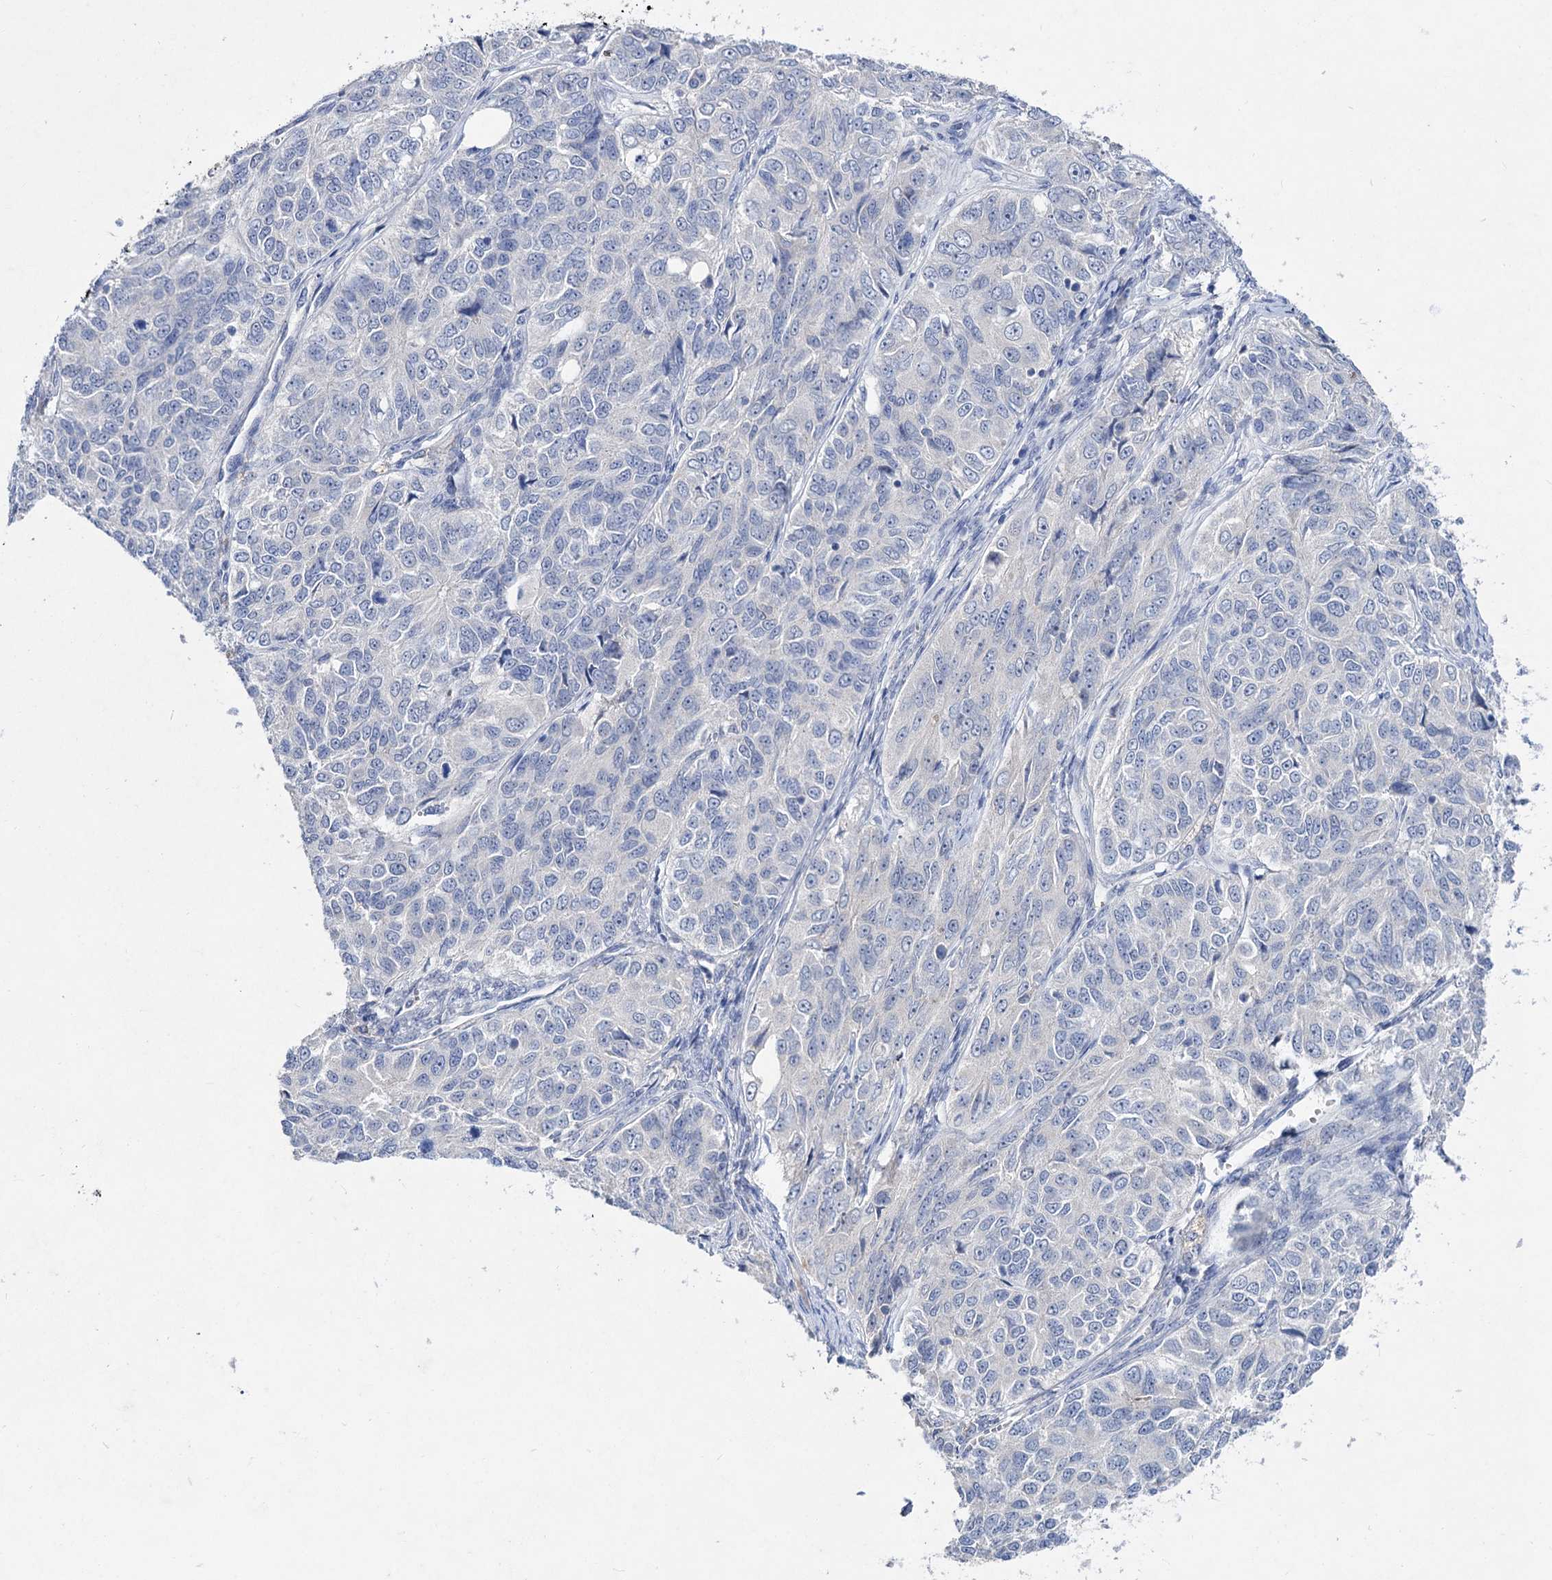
{"staining": {"intensity": "negative", "quantity": "none", "location": "none"}, "tissue": "ovarian cancer", "cell_type": "Tumor cells", "image_type": "cancer", "snomed": [{"axis": "morphology", "description": "Carcinoma, endometroid"}, {"axis": "topography", "description": "Ovary"}], "caption": "IHC micrograph of neoplastic tissue: human ovarian cancer stained with DAB (3,3'-diaminobenzidine) reveals no significant protein expression in tumor cells.", "gene": "ATP4A", "patient": {"sex": "female", "age": 51}}